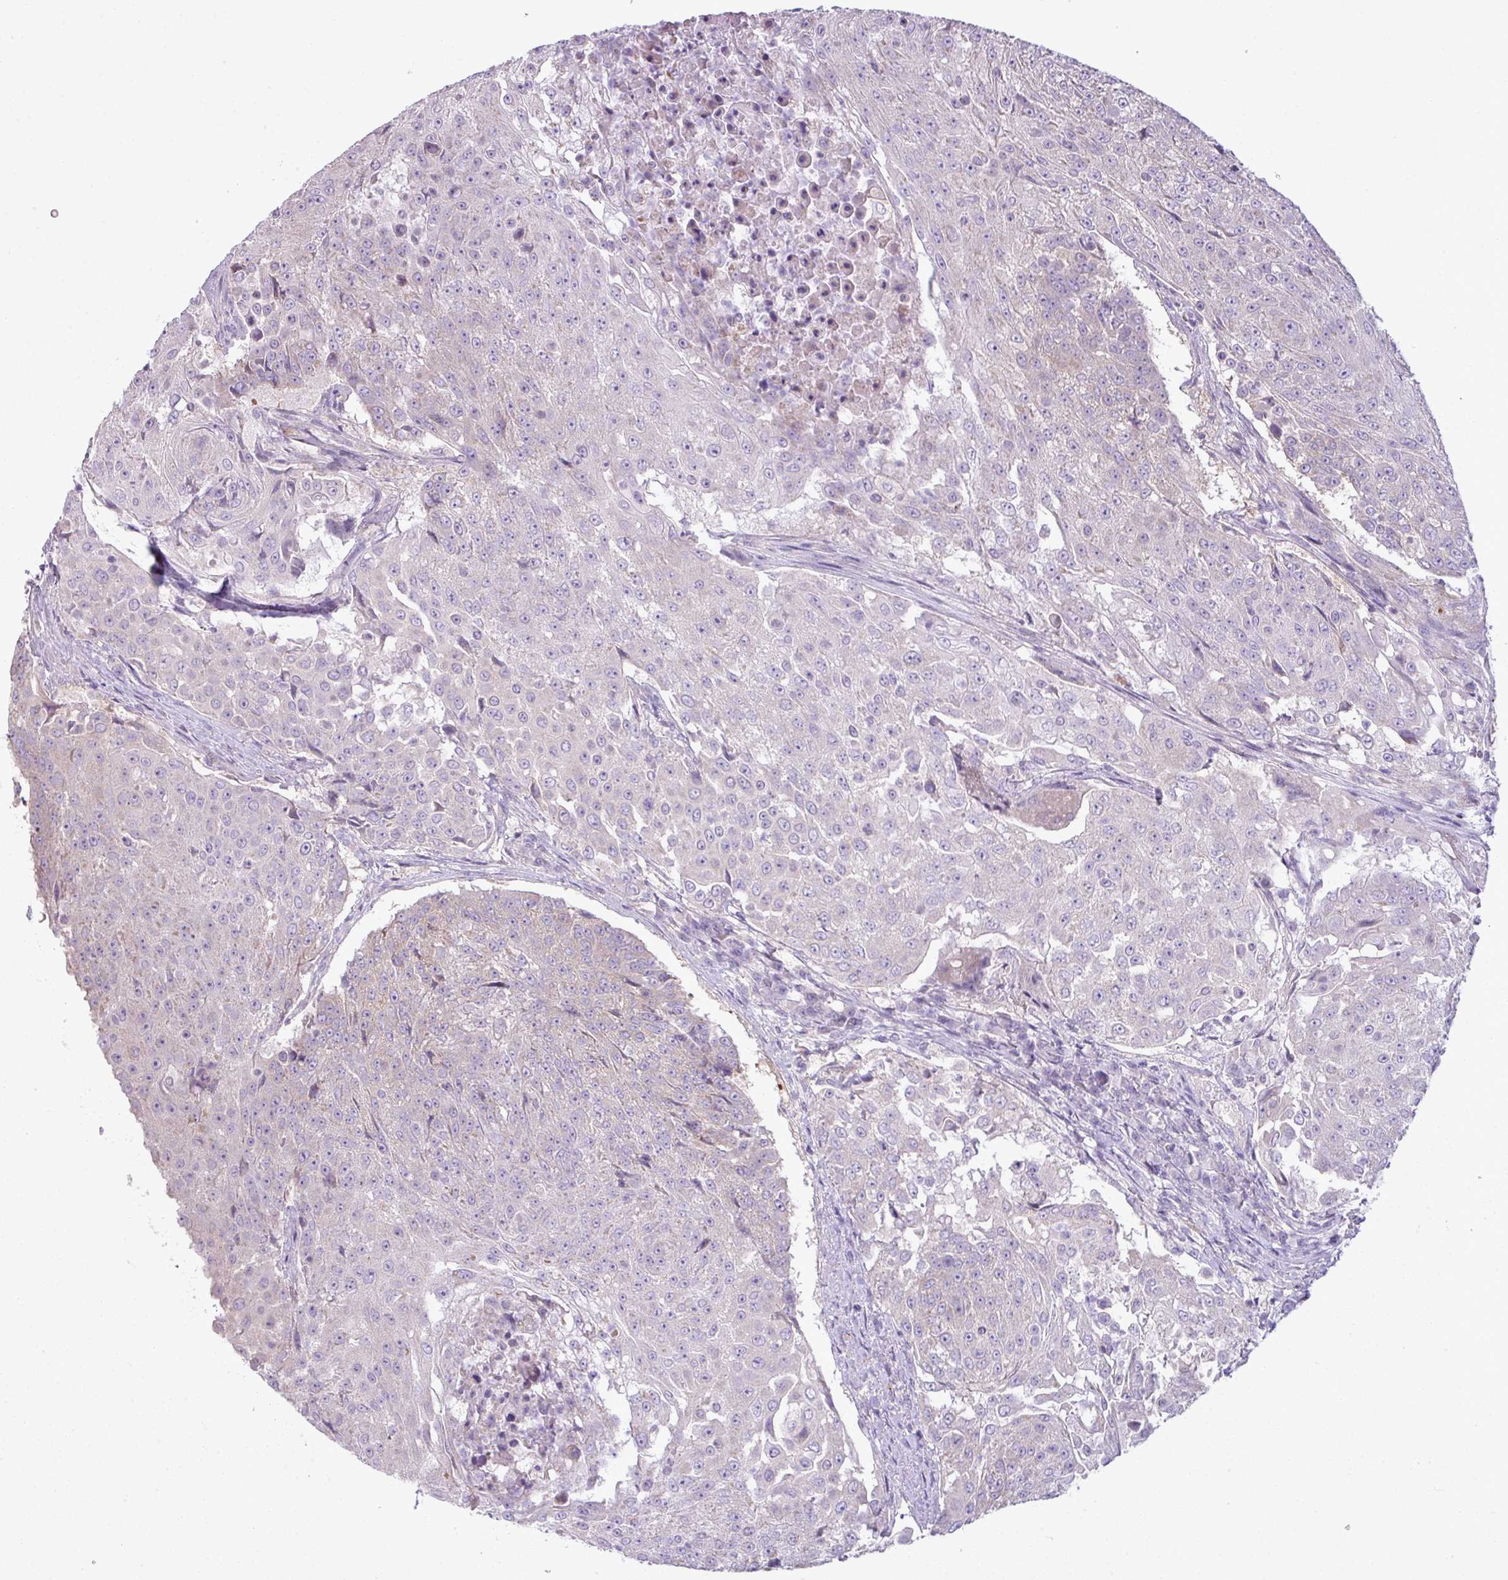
{"staining": {"intensity": "weak", "quantity": "<25%", "location": "cytoplasmic/membranous"}, "tissue": "urothelial cancer", "cell_type": "Tumor cells", "image_type": "cancer", "snomed": [{"axis": "morphology", "description": "Urothelial carcinoma, High grade"}, {"axis": "topography", "description": "Urinary bladder"}], "caption": "IHC photomicrograph of neoplastic tissue: urothelial cancer stained with DAB (3,3'-diaminobenzidine) exhibits no significant protein expression in tumor cells.", "gene": "CAMK2B", "patient": {"sex": "female", "age": 63}}